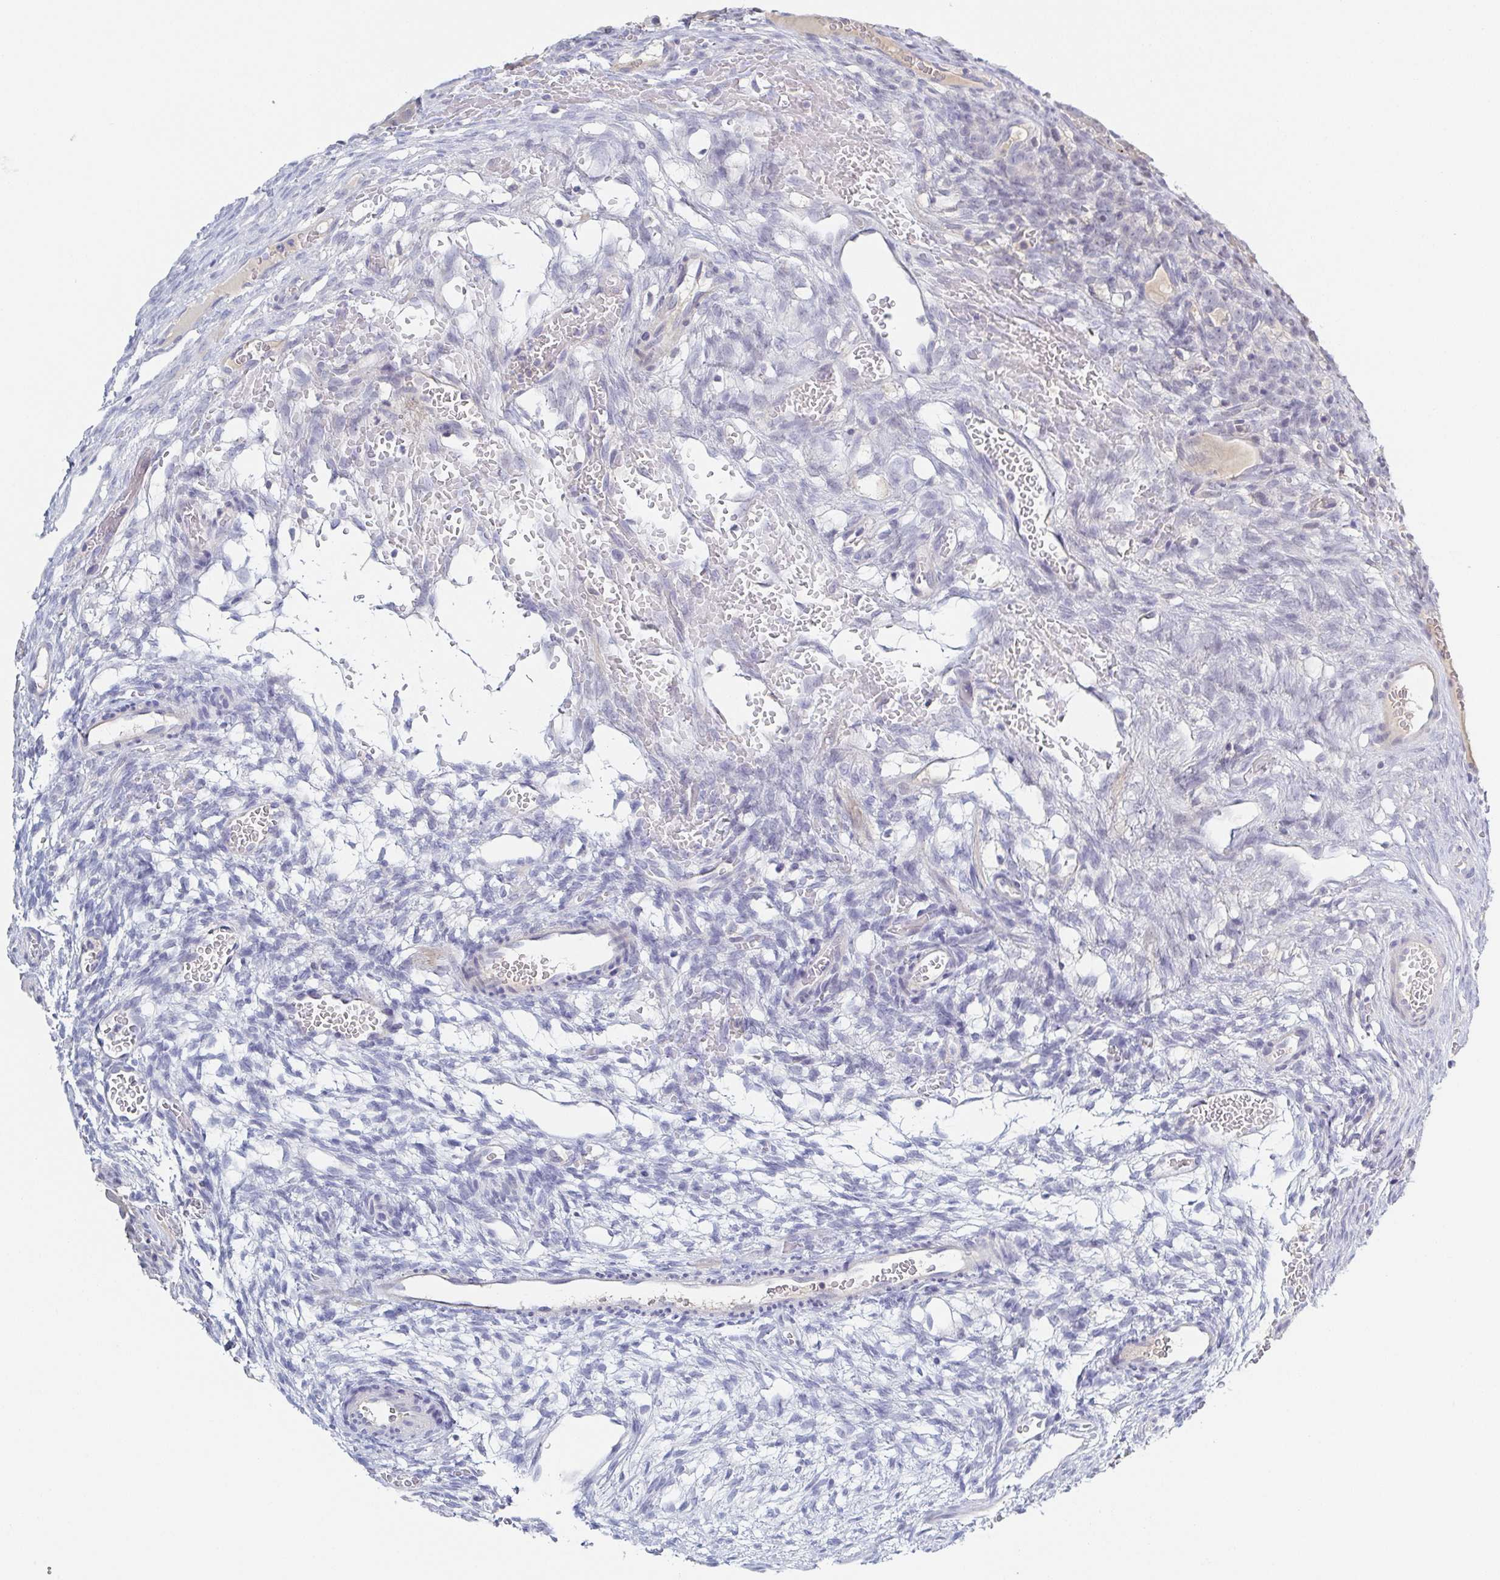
{"staining": {"intensity": "negative", "quantity": "none", "location": "none"}, "tissue": "ovary", "cell_type": "Ovarian stroma cells", "image_type": "normal", "snomed": [{"axis": "morphology", "description": "Normal tissue, NOS"}, {"axis": "topography", "description": "Ovary"}], "caption": "This is a histopathology image of immunohistochemistry staining of unremarkable ovary, which shows no staining in ovarian stroma cells.", "gene": "RHOV", "patient": {"sex": "female", "age": 34}}